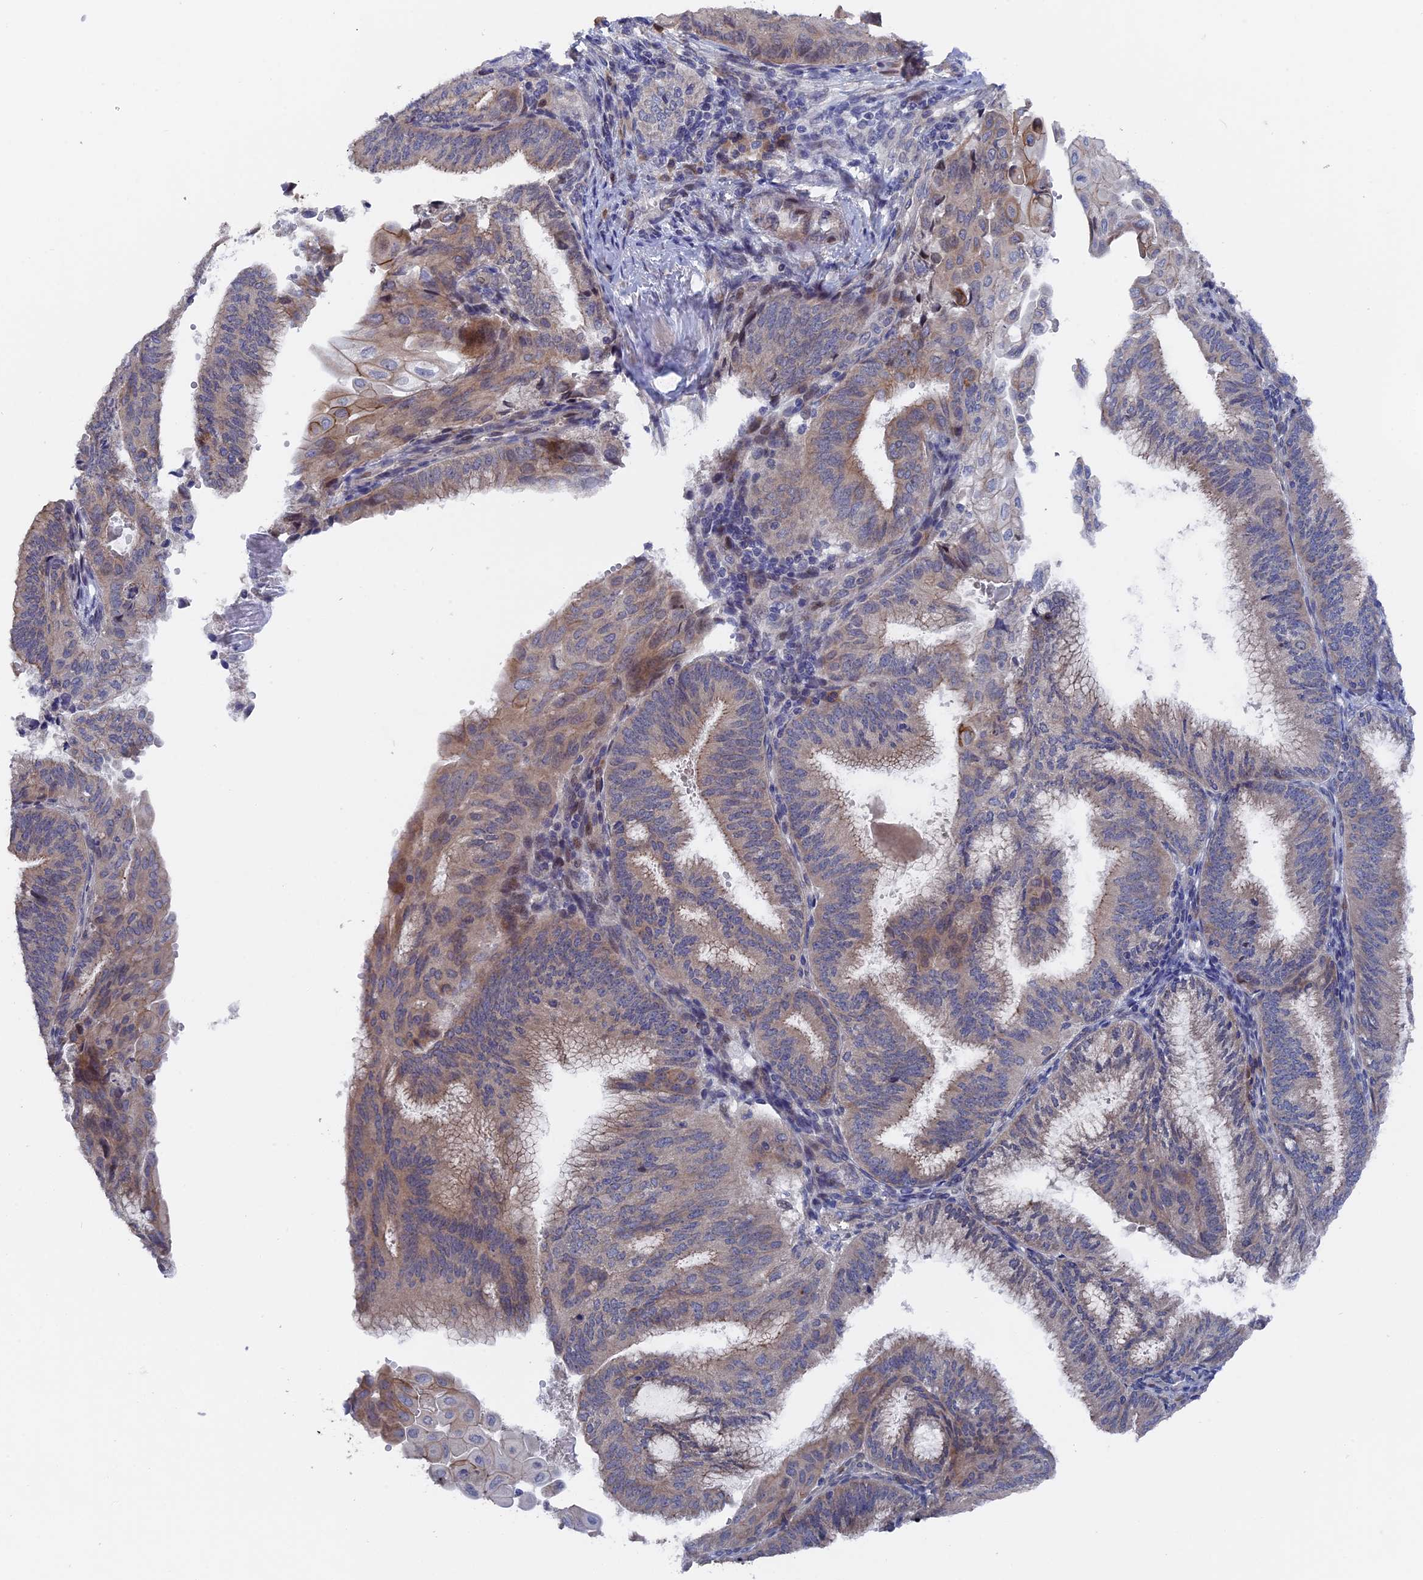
{"staining": {"intensity": "weak", "quantity": "25%-75%", "location": "cytoplasmic/membranous"}, "tissue": "endometrial cancer", "cell_type": "Tumor cells", "image_type": "cancer", "snomed": [{"axis": "morphology", "description": "Adenocarcinoma, NOS"}, {"axis": "topography", "description": "Endometrium"}], "caption": "A photomicrograph of endometrial cancer (adenocarcinoma) stained for a protein exhibits weak cytoplasmic/membranous brown staining in tumor cells.", "gene": "TMEM161A", "patient": {"sex": "female", "age": 49}}